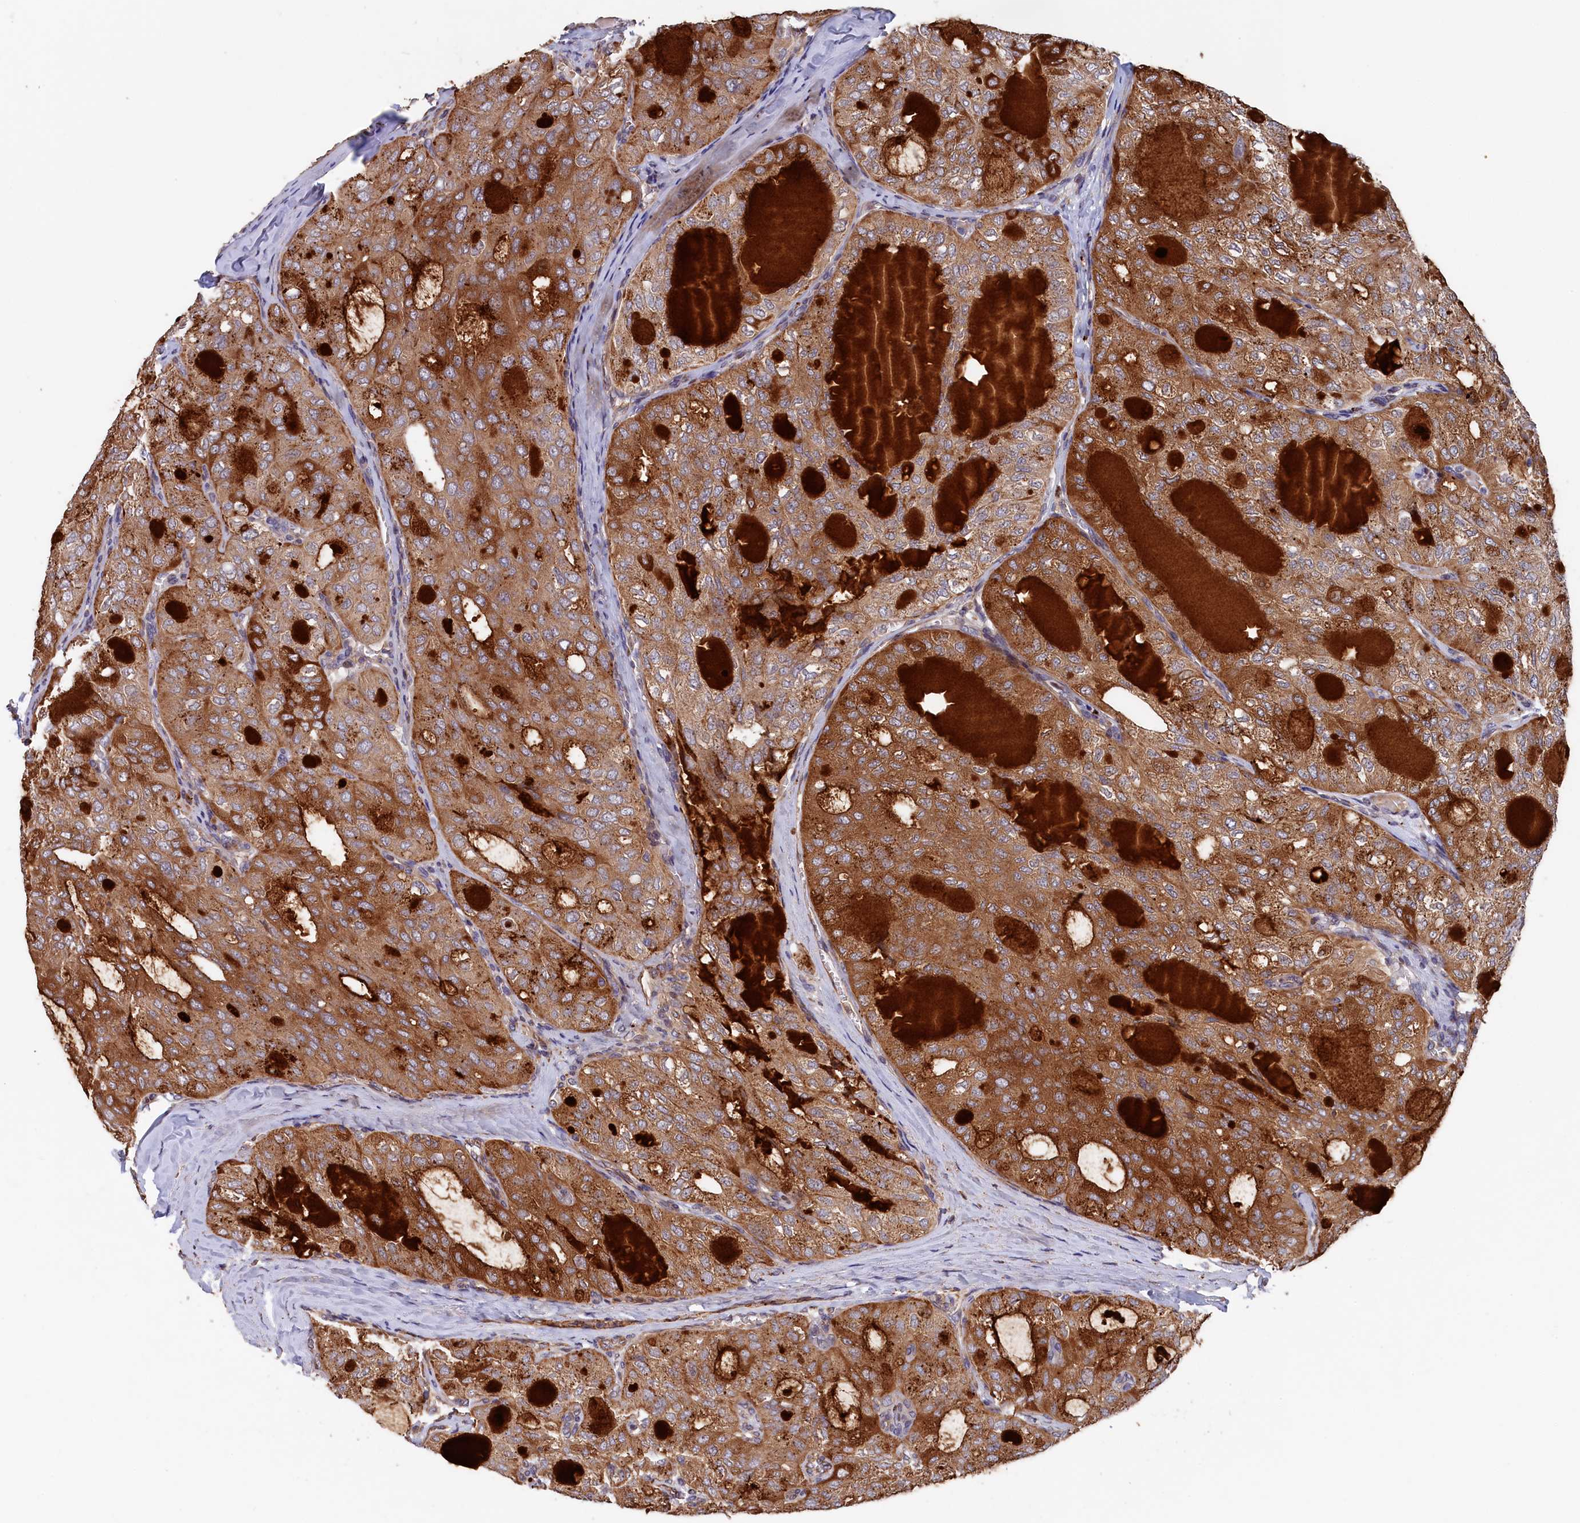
{"staining": {"intensity": "moderate", "quantity": ">75%", "location": "cytoplasmic/membranous"}, "tissue": "thyroid cancer", "cell_type": "Tumor cells", "image_type": "cancer", "snomed": [{"axis": "morphology", "description": "Follicular adenoma carcinoma, NOS"}, {"axis": "topography", "description": "Thyroid gland"}], "caption": "Tumor cells reveal moderate cytoplasmic/membranous expression in about >75% of cells in thyroid cancer.", "gene": "GREB1L", "patient": {"sex": "male", "age": 75}}